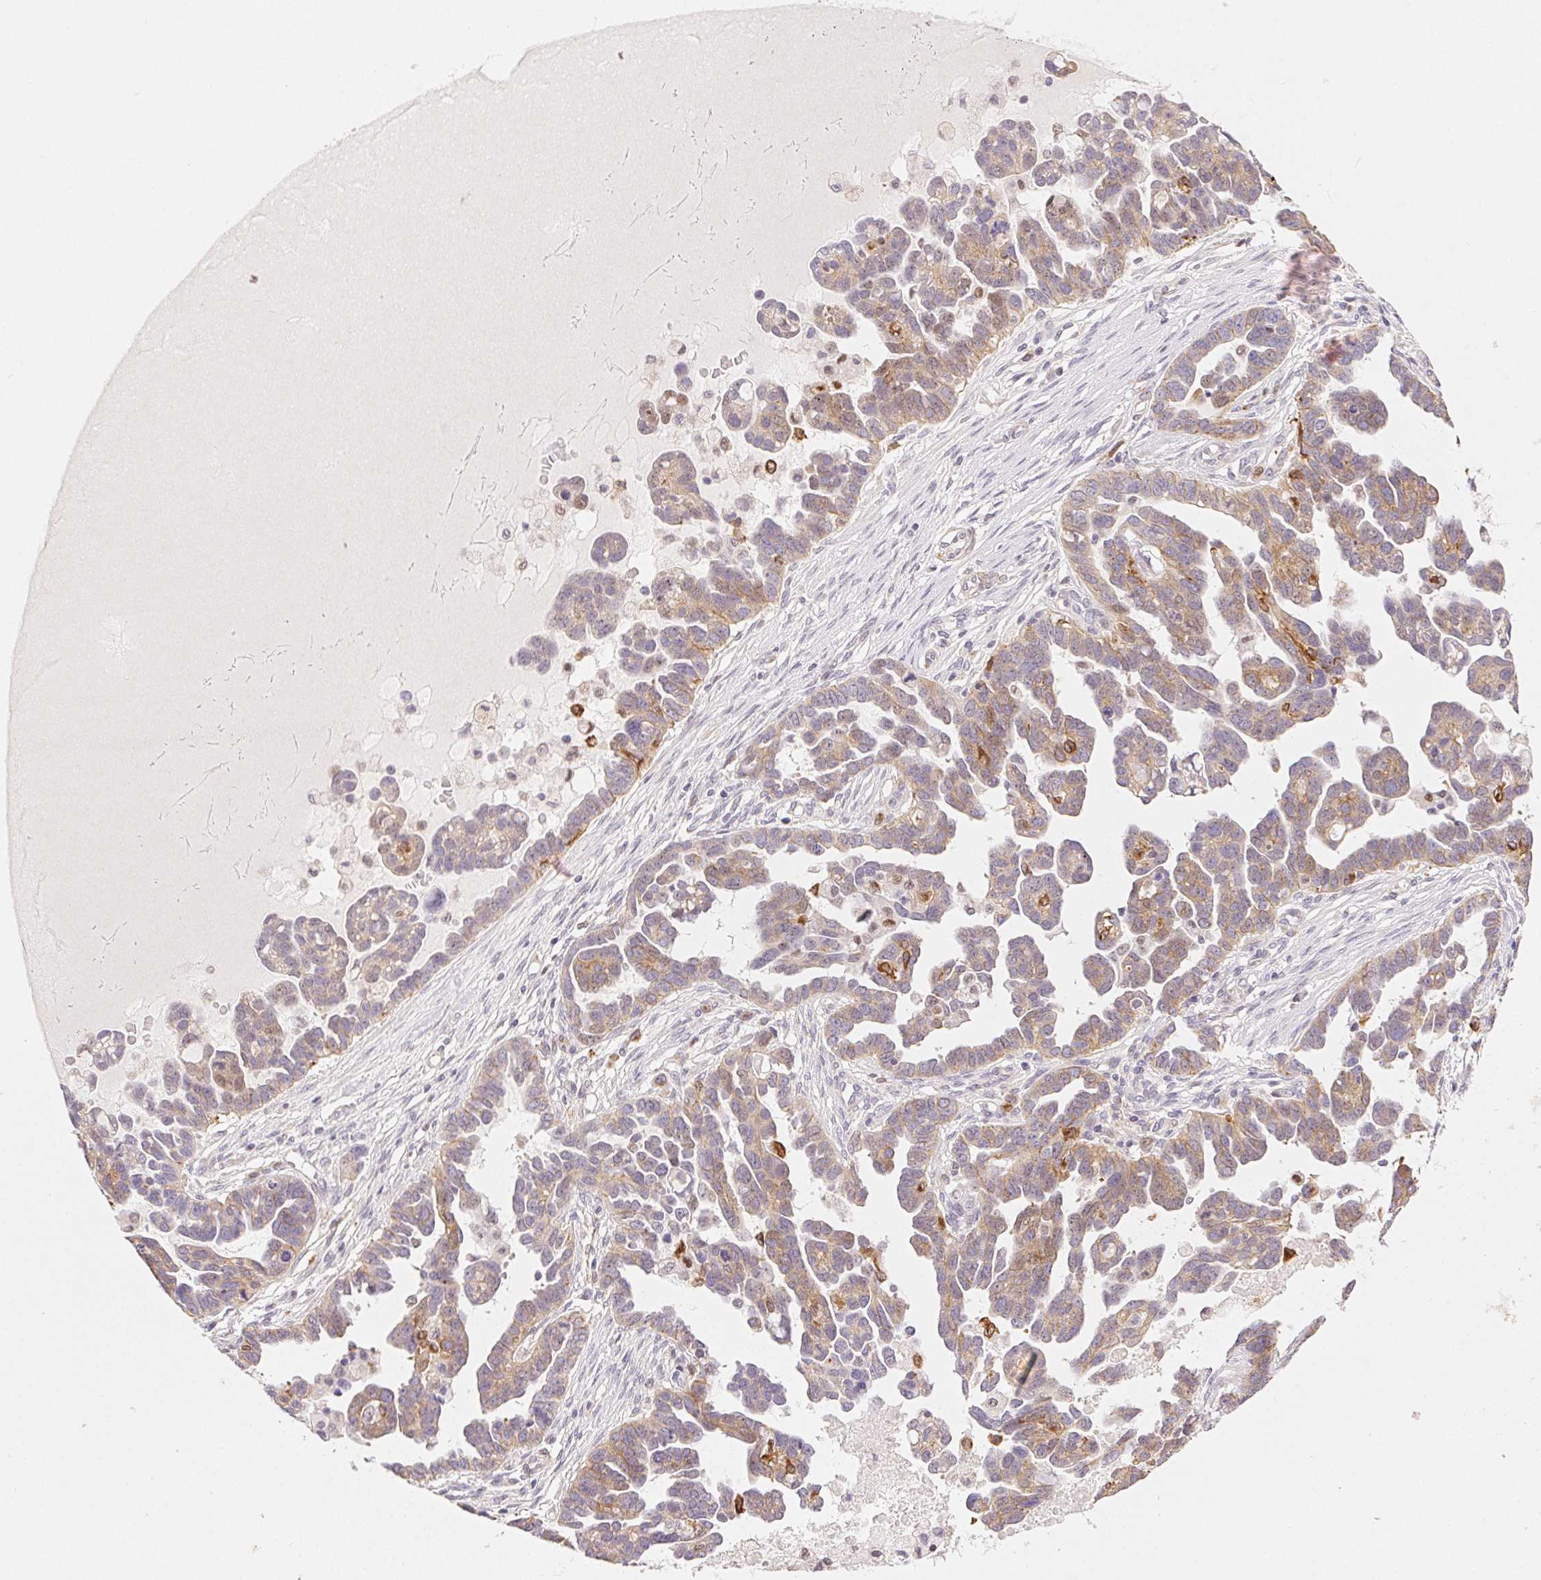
{"staining": {"intensity": "moderate", "quantity": "<25%", "location": "cytoplasmic/membranous"}, "tissue": "ovarian cancer", "cell_type": "Tumor cells", "image_type": "cancer", "snomed": [{"axis": "morphology", "description": "Cystadenocarcinoma, serous, NOS"}, {"axis": "topography", "description": "Ovary"}], "caption": "Immunohistochemistry (IHC) of ovarian cancer exhibits low levels of moderate cytoplasmic/membranous positivity in about <25% of tumor cells.", "gene": "RPGRIP1", "patient": {"sex": "female", "age": 54}}